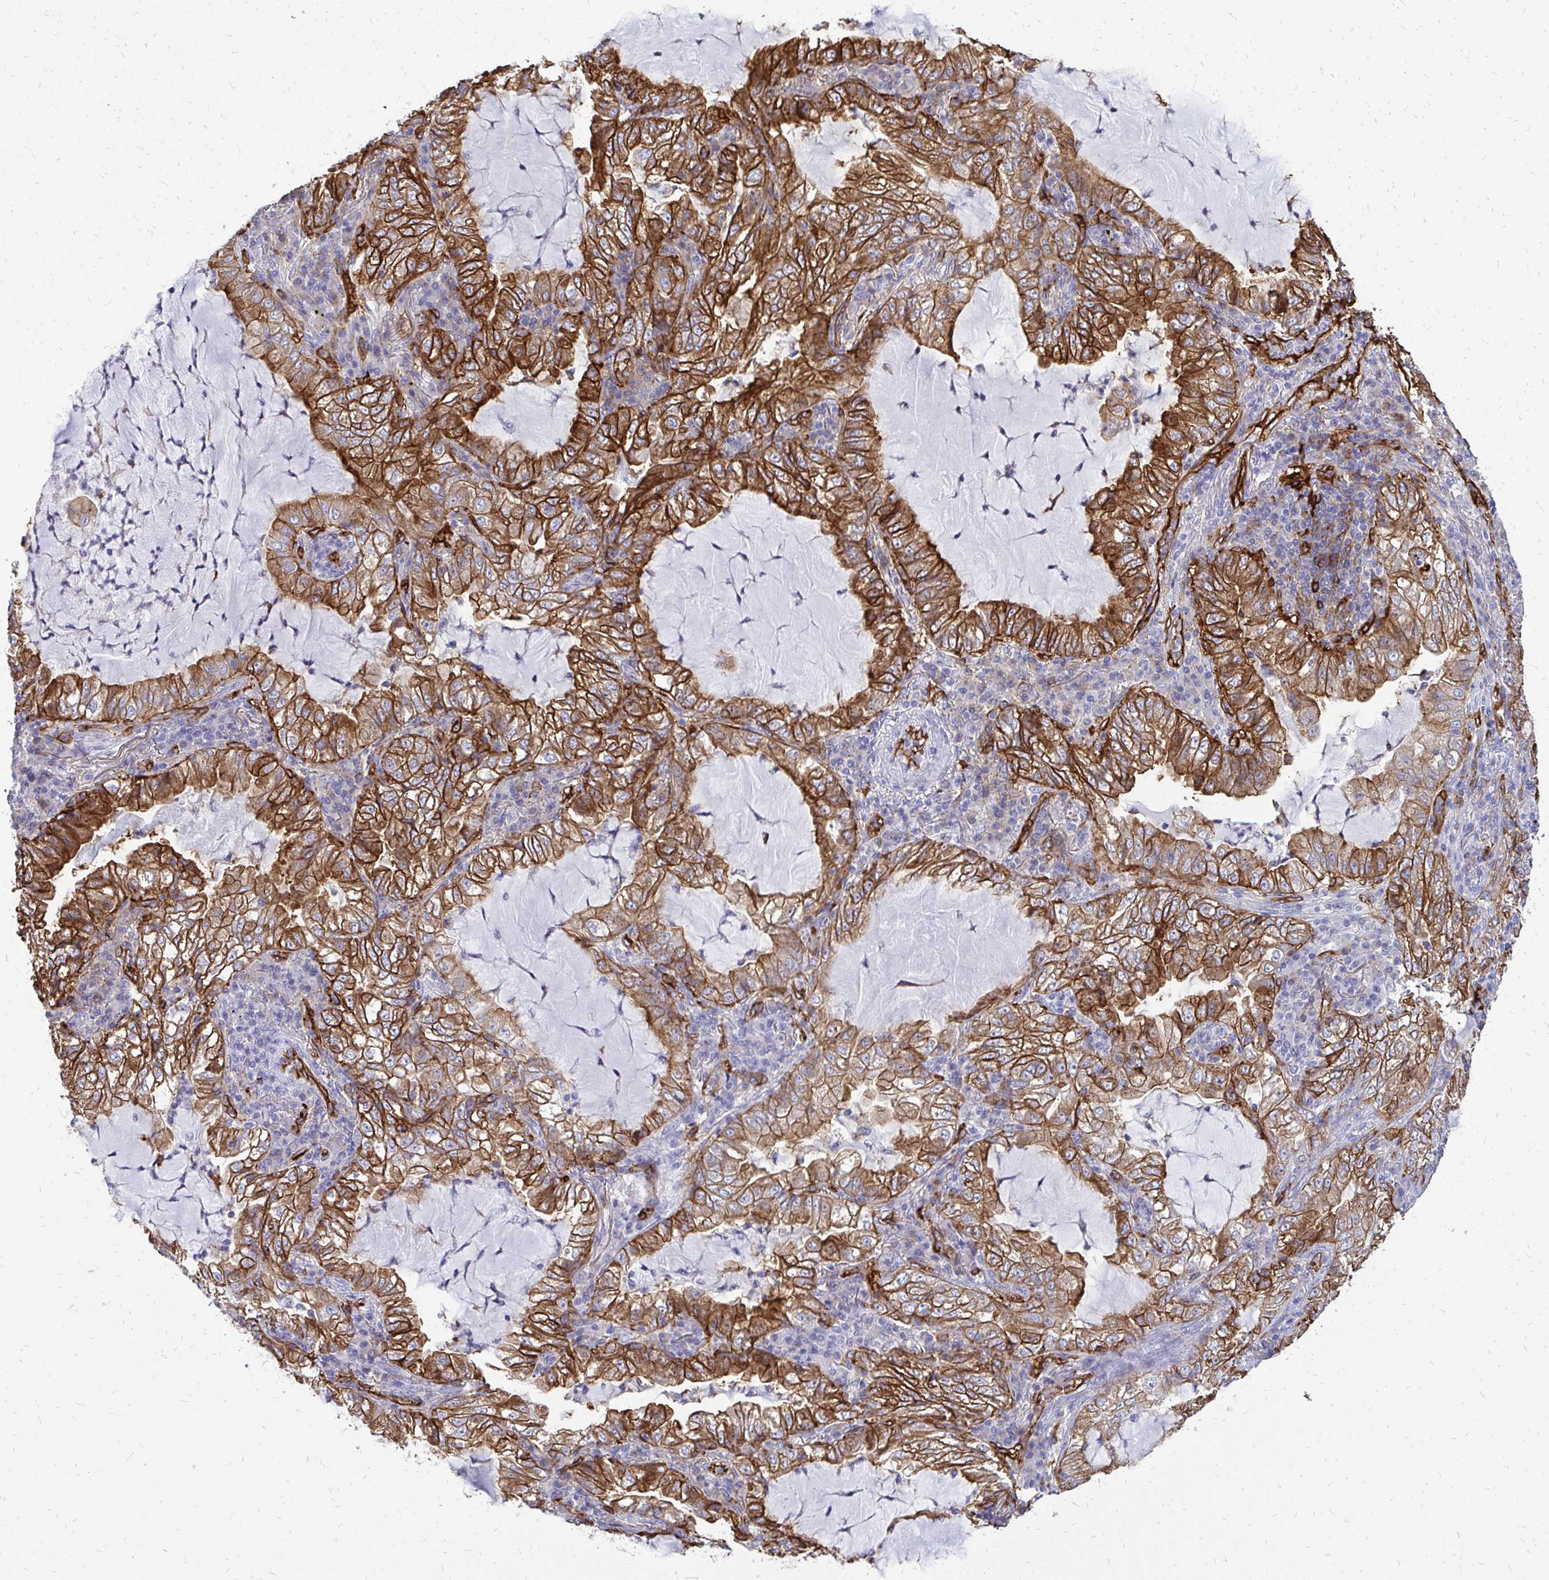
{"staining": {"intensity": "moderate", "quantity": ">75%", "location": "cytoplasmic/membranous"}, "tissue": "lung cancer", "cell_type": "Tumor cells", "image_type": "cancer", "snomed": [{"axis": "morphology", "description": "Adenocarcinoma, NOS"}, {"axis": "topography", "description": "Lung"}], "caption": "Immunohistochemical staining of adenocarcinoma (lung) reveals moderate cytoplasmic/membranous protein positivity in about >75% of tumor cells. The protein is shown in brown color, while the nuclei are stained blue.", "gene": "MARCKSL1", "patient": {"sex": "female", "age": 73}}